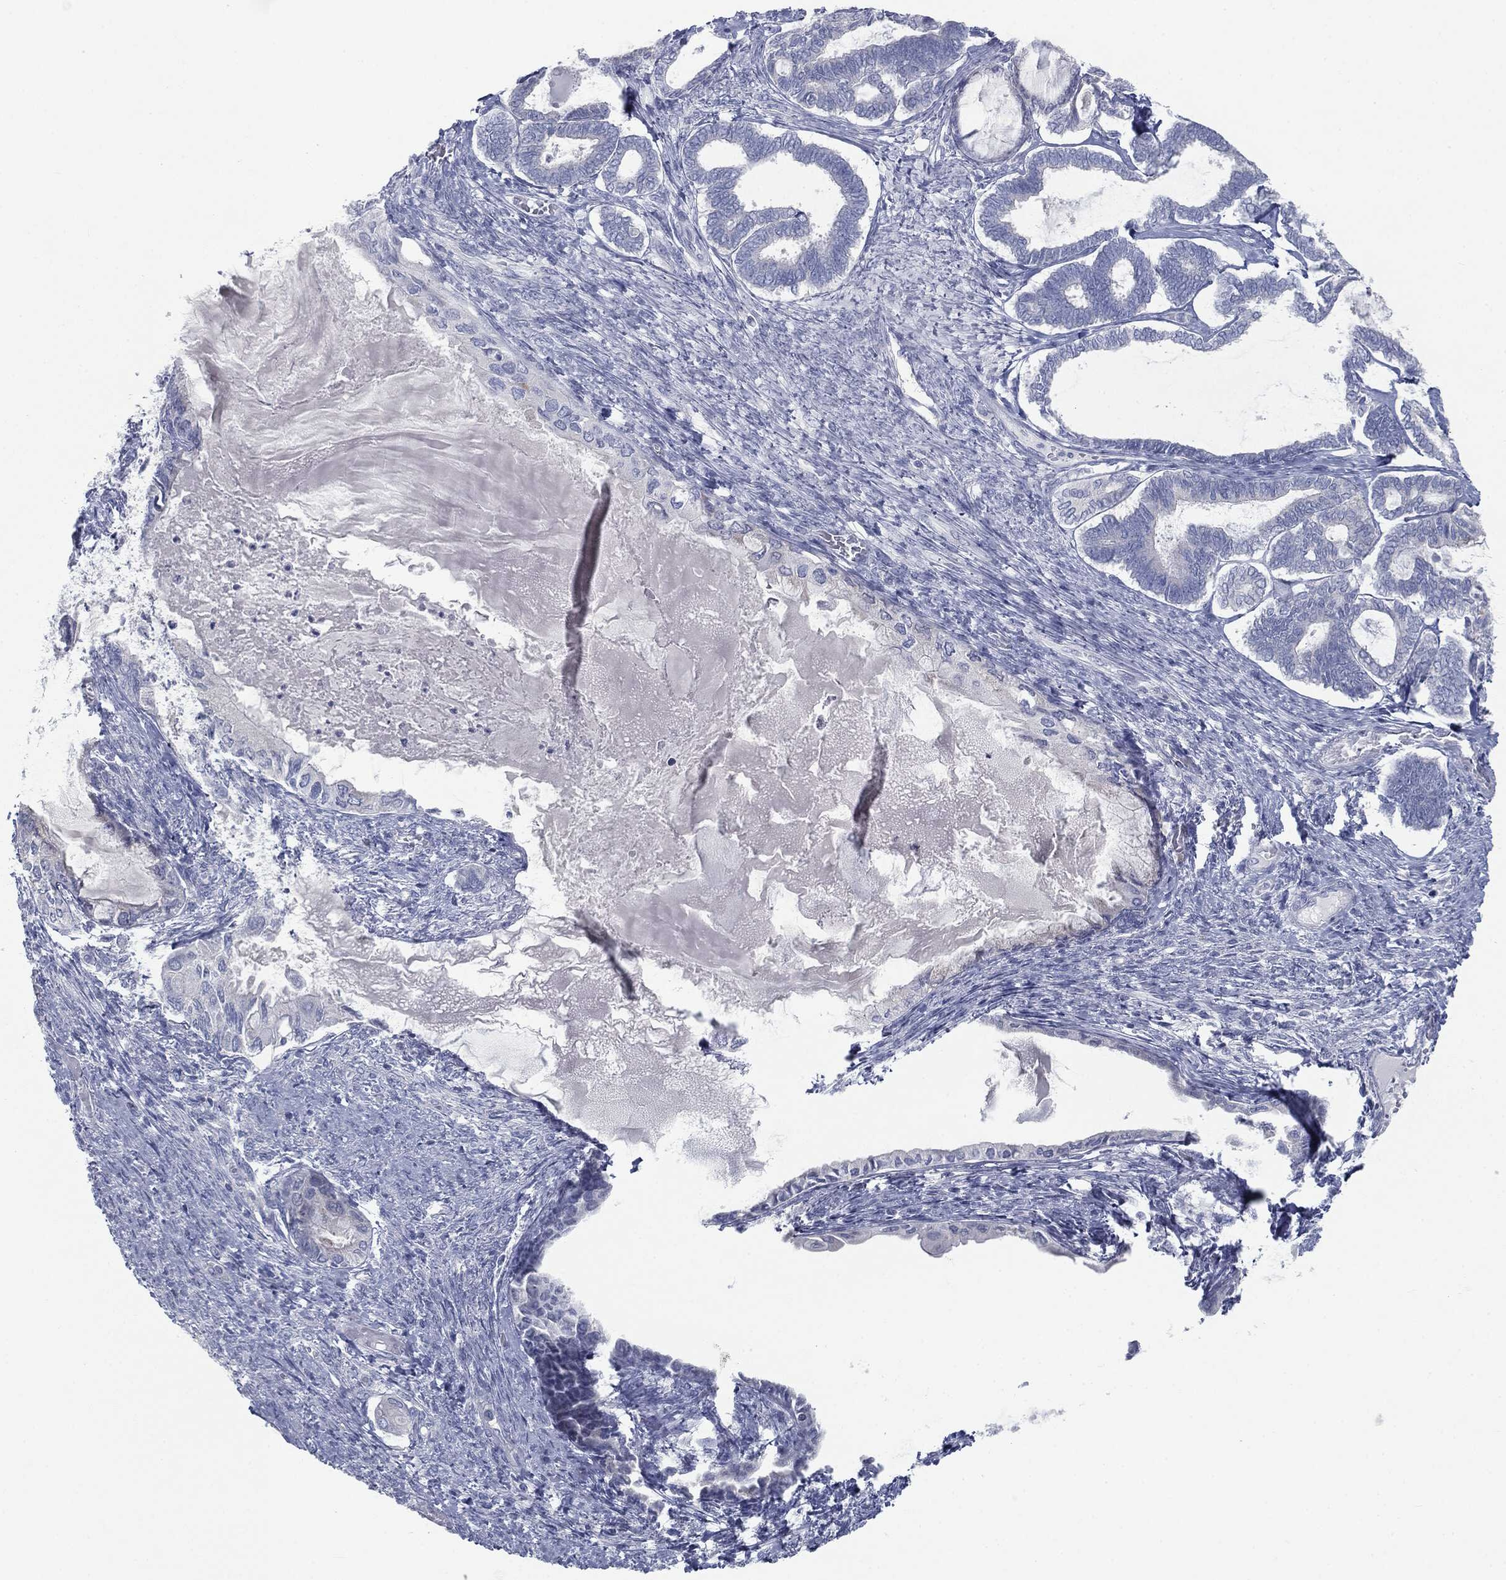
{"staining": {"intensity": "negative", "quantity": "none", "location": "none"}, "tissue": "ovarian cancer", "cell_type": "Tumor cells", "image_type": "cancer", "snomed": [{"axis": "morphology", "description": "Carcinoma, endometroid"}, {"axis": "topography", "description": "Ovary"}], "caption": "This photomicrograph is of ovarian cancer (endometroid carcinoma) stained with immunohistochemistry (IHC) to label a protein in brown with the nuclei are counter-stained blue. There is no staining in tumor cells.", "gene": "CAV3", "patient": {"sex": "female", "age": 70}}